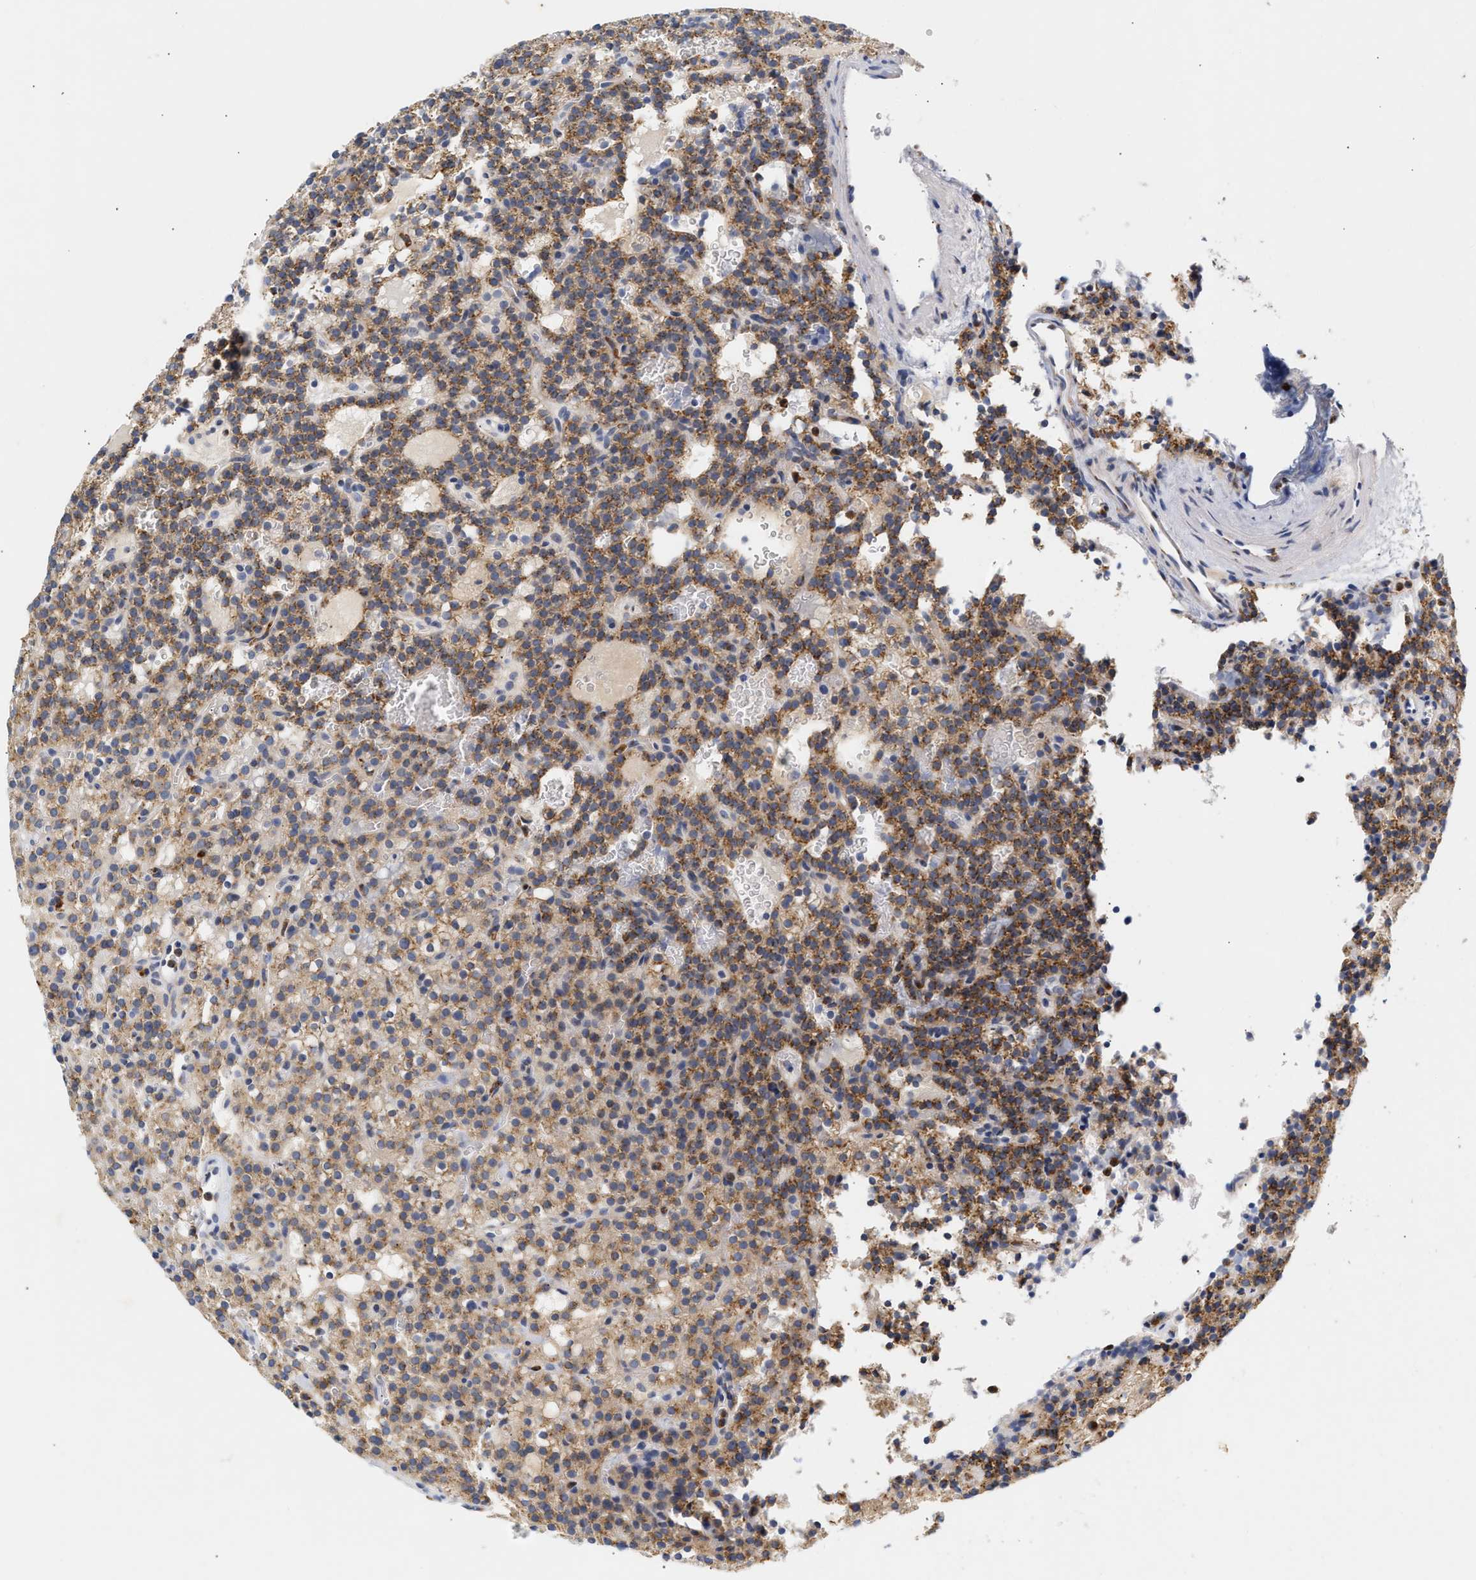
{"staining": {"intensity": "moderate", "quantity": "25%-75%", "location": "cytoplasmic/membranous"}, "tissue": "parathyroid gland", "cell_type": "Glandular cells", "image_type": "normal", "snomed": [{"axis": "morphology", "description": "Normal tissue, NOS"}, {"axis": "morphology", "description": "Adenoma, NOS"}, {"axis": "topography", "description": "Parathyroid gland"}], "caption": "High-magnification brightfield microscopy of benign parathyroid gland stained with DAB (brown) and counterstained with hematoxylin (blue). glandular cells exhibit moderate cytoplasmic/membranous positivity is identified in about25%-75% of cells.", "gene": "TRIM50", "patient": {"sex": "female", "age": 74}}